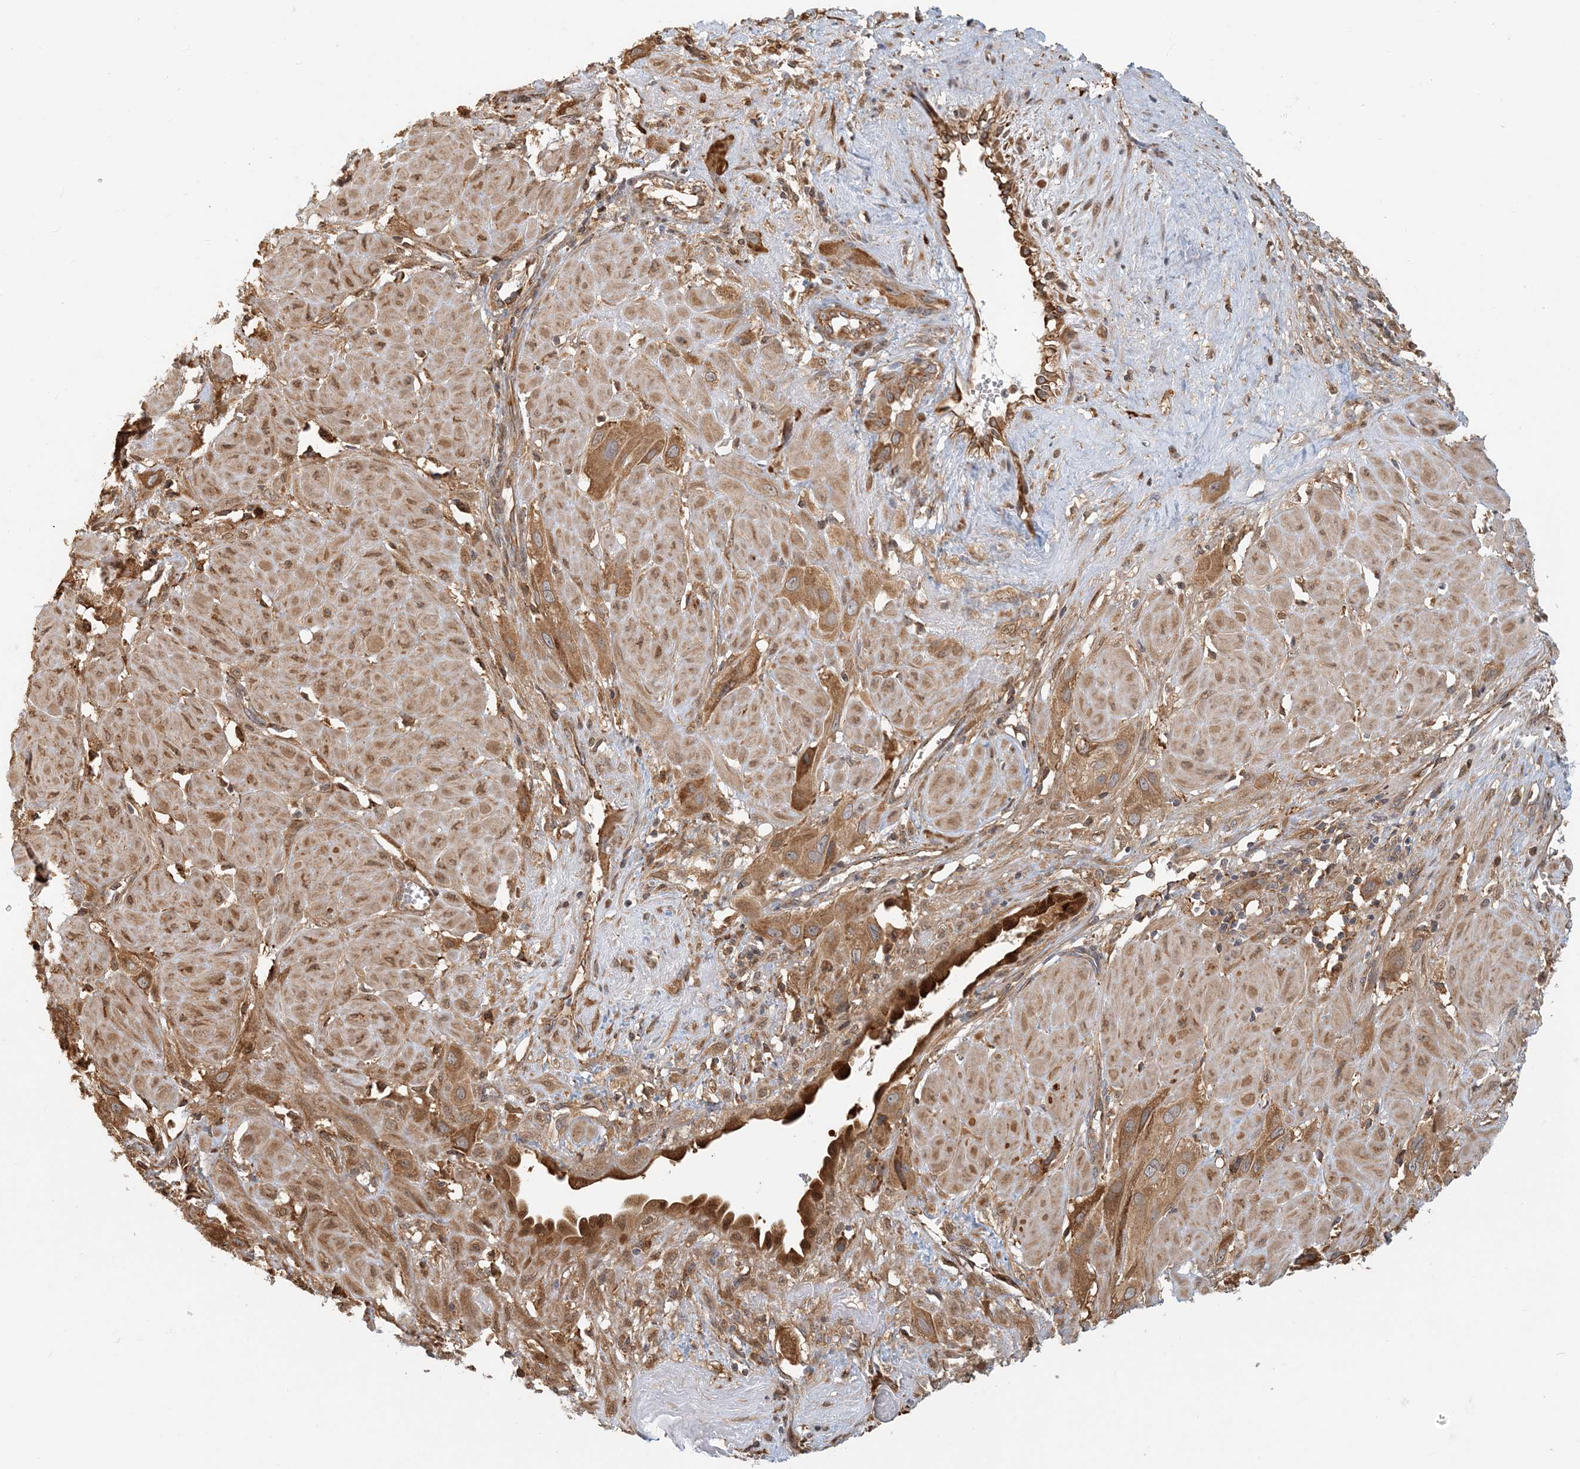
{"staining": {"intensity": "moderate", "quantity": ">75%", "location": "cytoplasmic/membranous"}, "tissue": "cervical cancer", "cell_type": "Tumor cells", "image_type": "cancer", "snomed": [{"axis": "morphology", "description": "Squamous cell carcinoma, NOS"}, {"axis": "topography", "description": "Cervix"}], "caption": "DAB immunohistochemical staining of human cervical squamous cell carcinoma reveals moderate cytoplasmic/membranous protein positivity in about >75% of tumor cells. The staining is performed using DAB brown chromogen to label protein expression. The nuclei are counter-stained blue using hematoxylin.", "gene": "HNMT", "patient": {"sex": "female", "age": 34}}